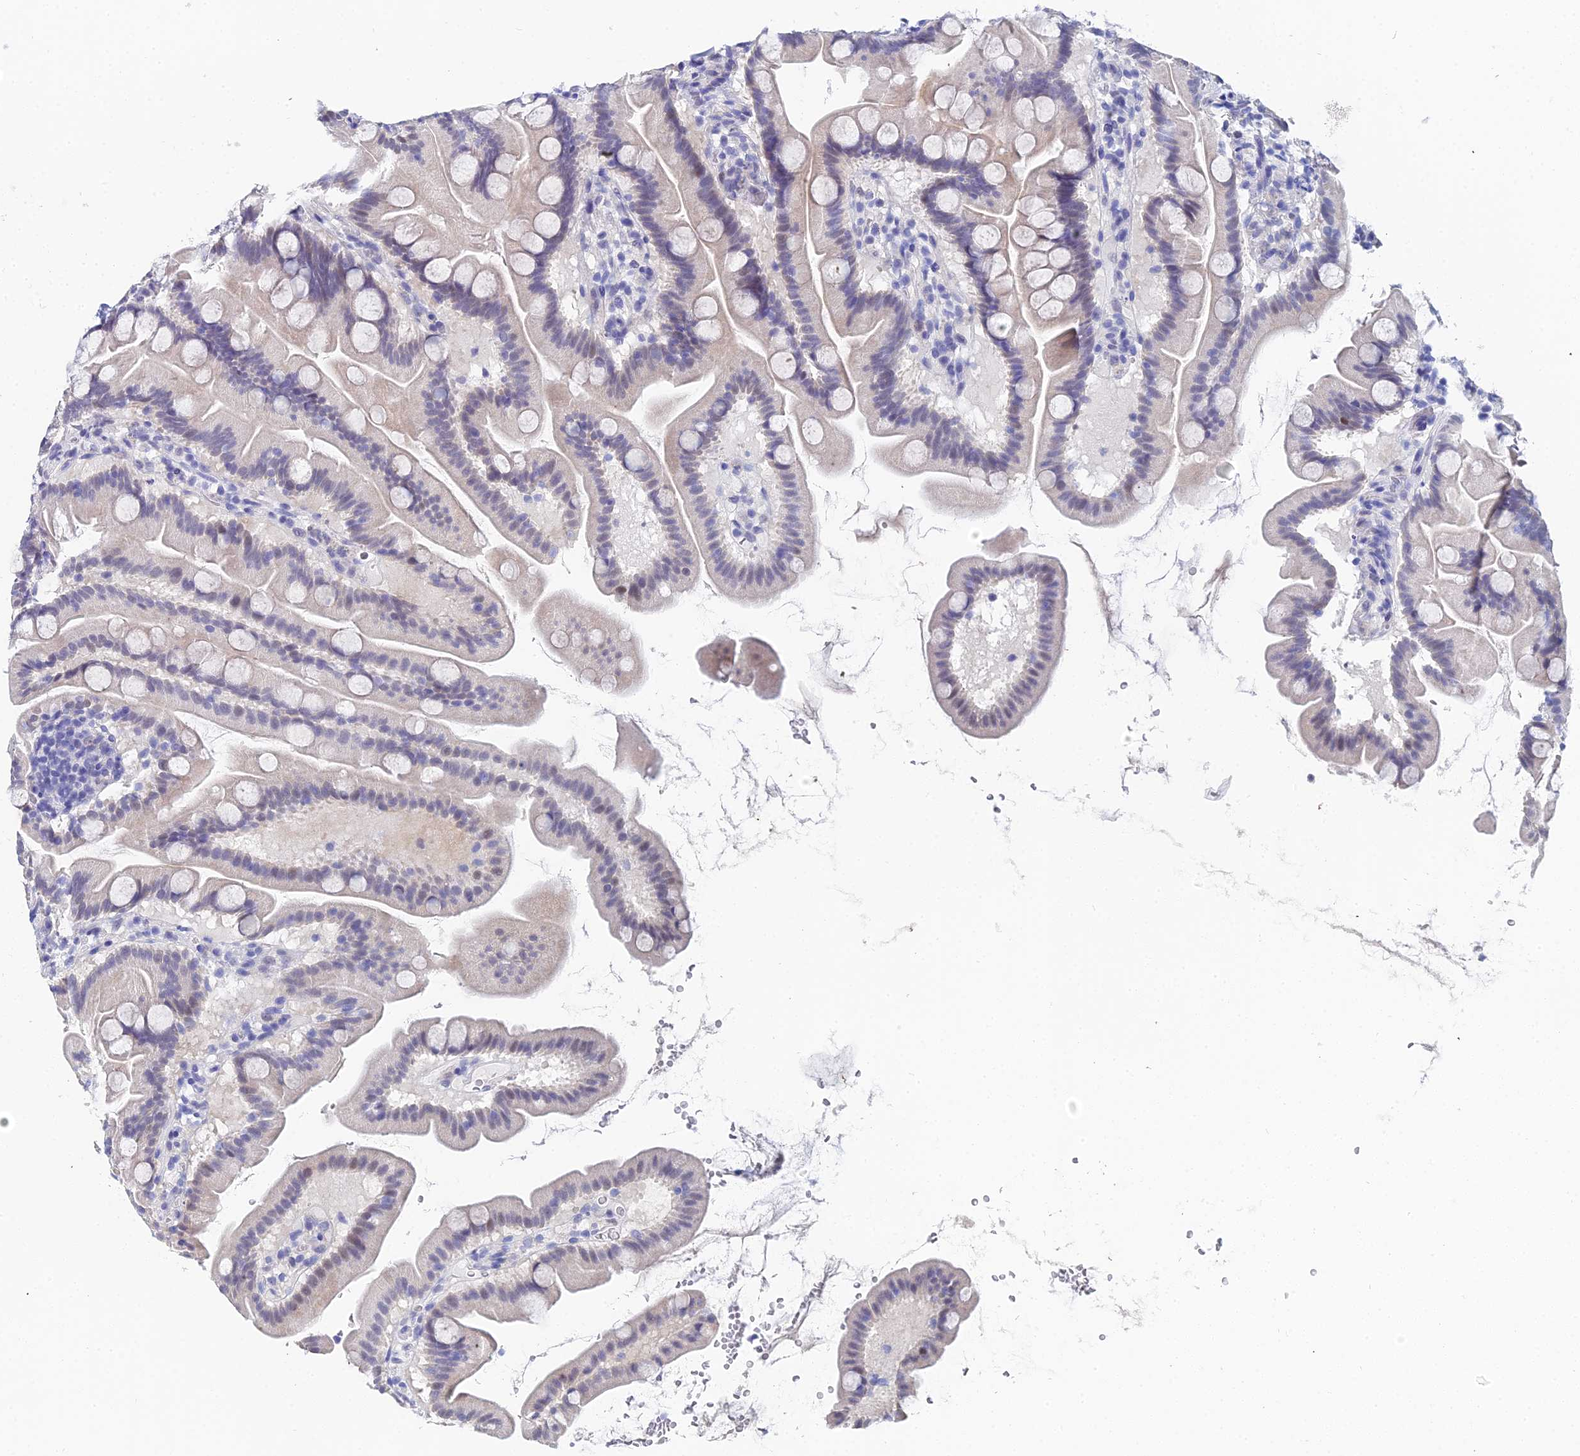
{"staining": {"intensity": "weak", "quantity": "<25%", "location": "cytoplasmic/membranous,nuclear"}, "tissue": "small intestine", "cell_type": "Glandular cells", "image_type": "normal", "snomed": [{"axis": "morphology", "description": "Normal tissue, NOS"}, {"axis": "topography", "description": "Small intestine"}], "caption": "Immunohistochemical staining of benign human small intestine reveals no significant positivity in glandular cells. Nuclei are stained in blue.", "gene": "OCM2", "patient": {"sex": "female", "age": 68}}